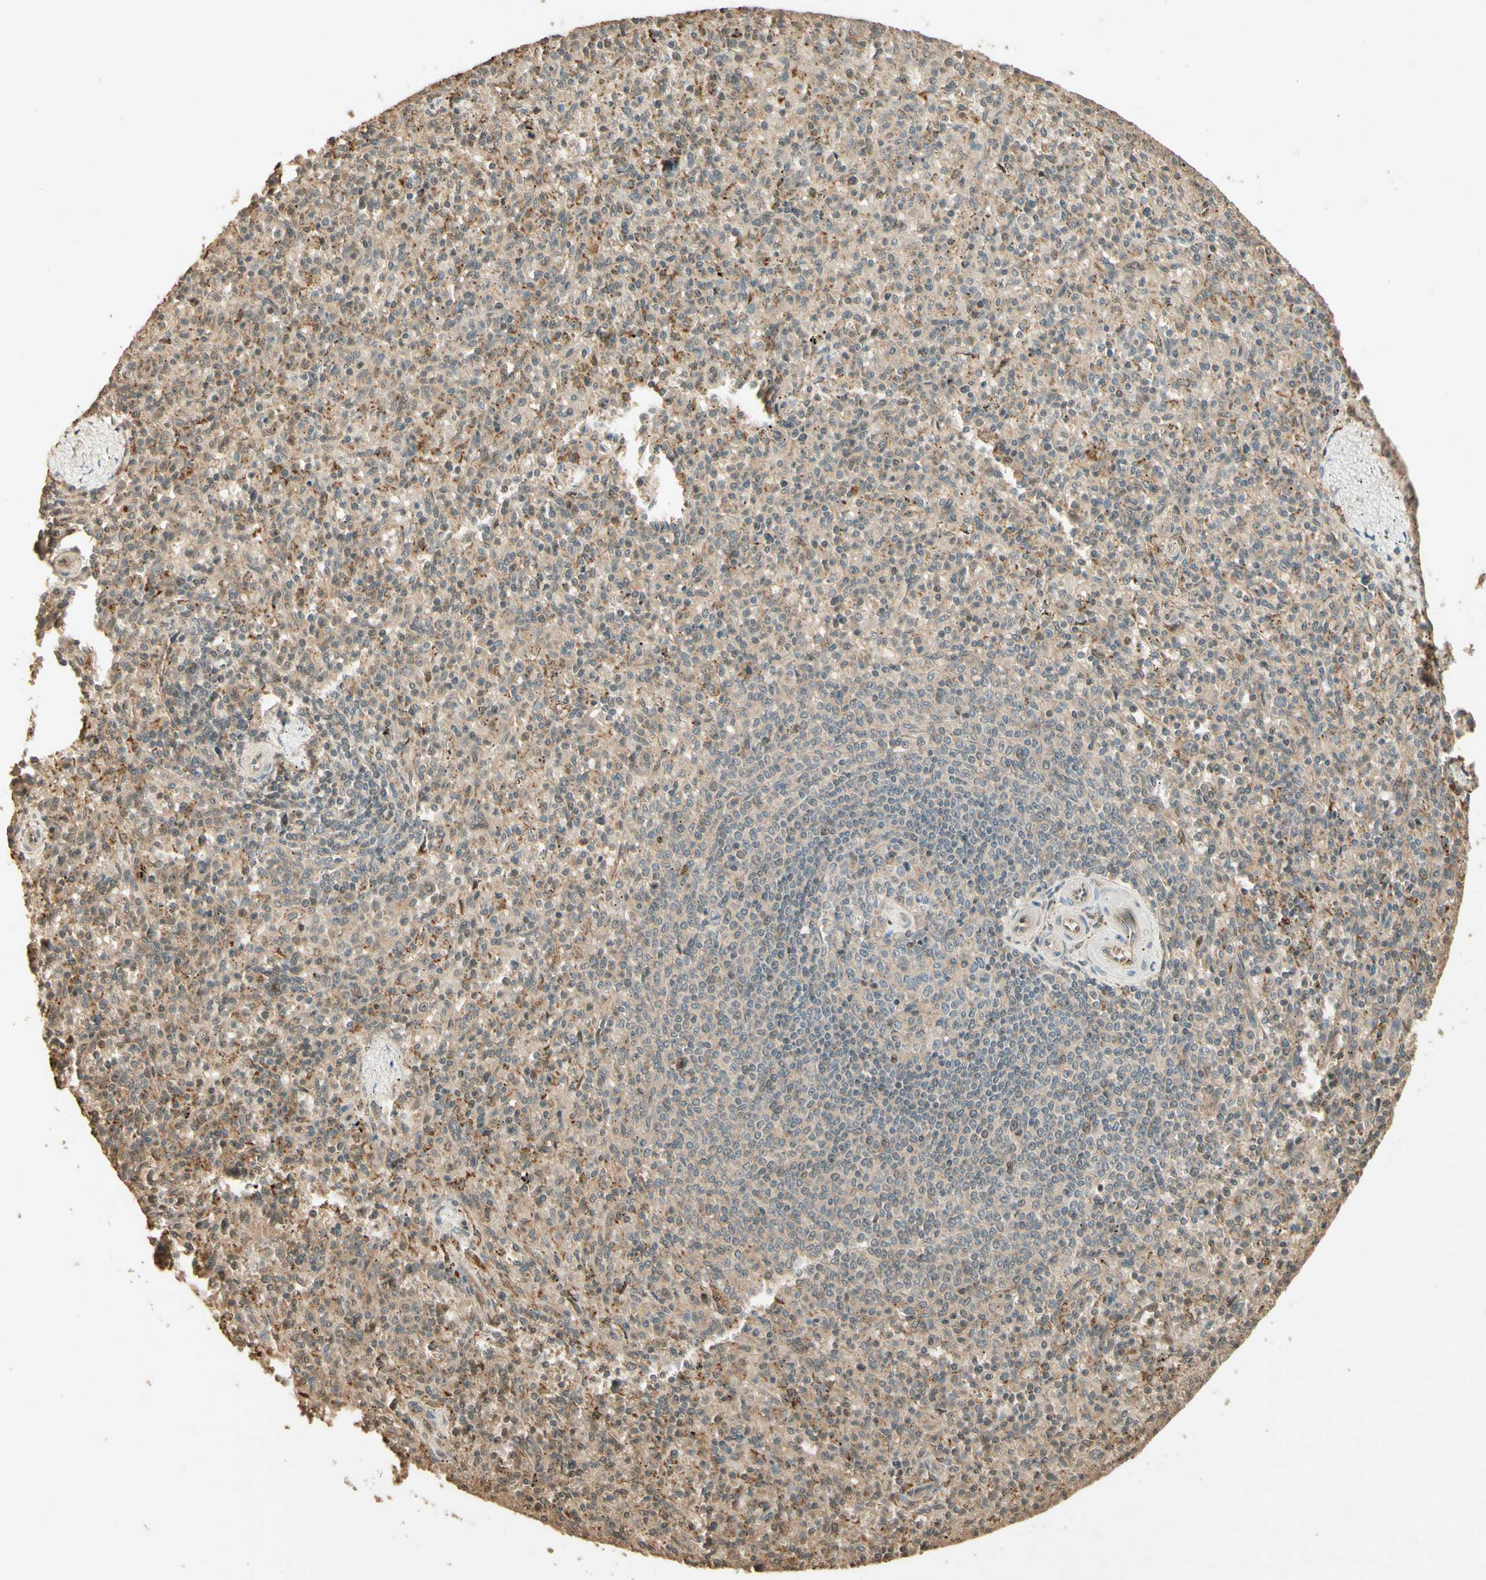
{"staining": {"intensity": "moderate", "quantity": "25%-75%", "location": "cytoplasmic/membranous"}, "tissue": "spleen", "cell_type": "Cells in red pulp", "image_type": "normal", "snomed": [{"axis": "morphology", "description": "Normal tissue, NOS"}, {"axis": "topography", "description": "Spleen"}], "caption": "Benign spleen exhibits moderate cytoplasmic/membranous expression in about 25%-75% of cells in red pulp (DAB (3,3'-diaminobenzidine) IHC, brown staining for protein, blue staining for nuclei)..", "gene": "SMAD9", "patient": {"sex": "male", "age": 72}}